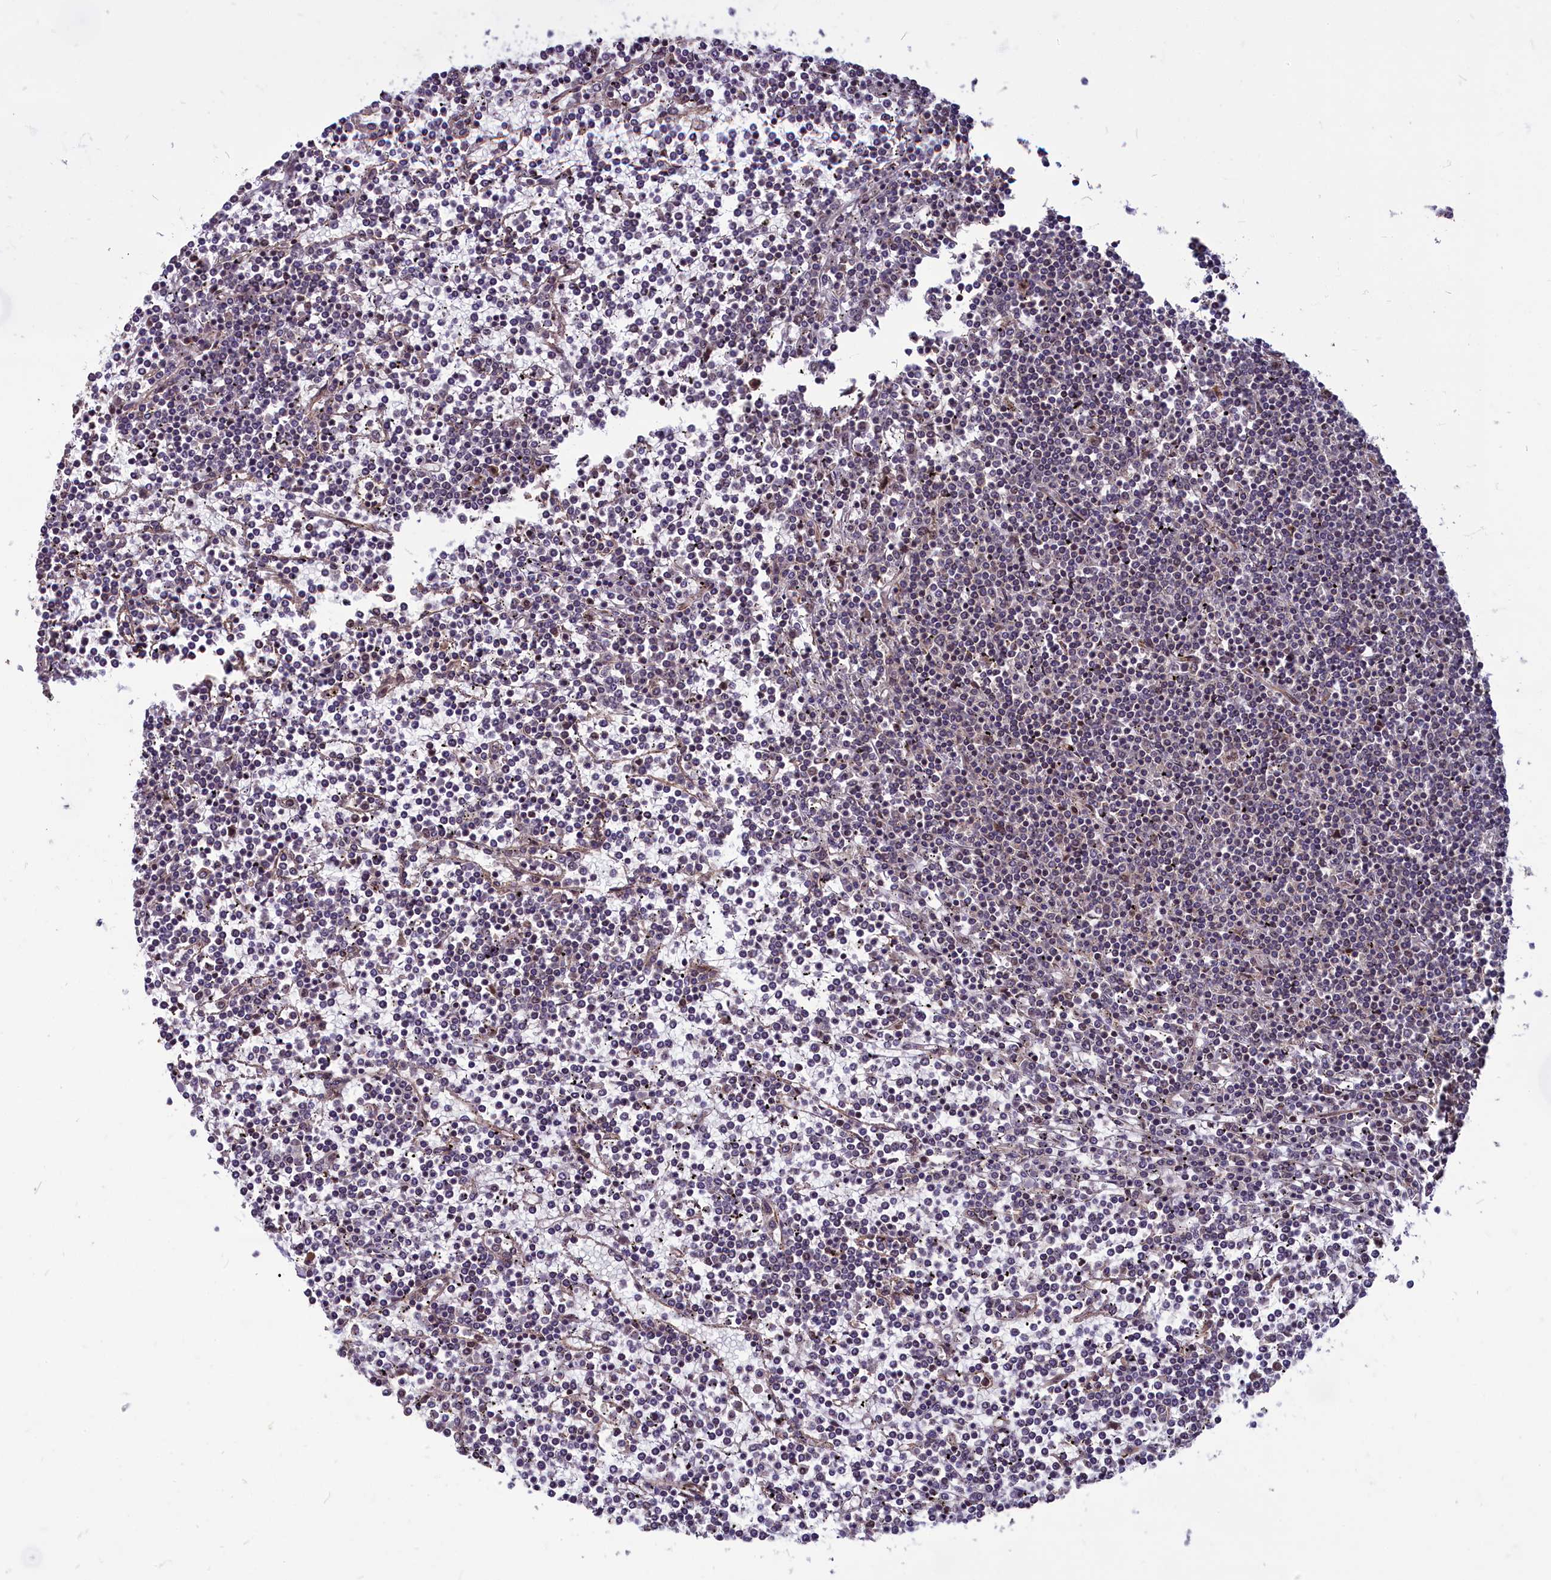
{"staining": {"intensity": "negative", "quantity": "none", "location": "none"}, "tissue": "lymphoma", "cell_type": "Tumor cells", "image_type": "cancer", "snomed": [{"axis": "morphology", "description": "Malignant lymphoma, non-Hodgkin's type, Low grade"}, {"axis": "topography", "description": "Spleen"}], "caption": "Immunohistochemistry (IHC) photomicrograph of low-grade malignant lymphoma, non-Hodgkin's type stained for a protein (brown), which reveals no expression in tumor cells.", "gene": "MYCBP", "patient": {"sex": "female", "age": 19}}